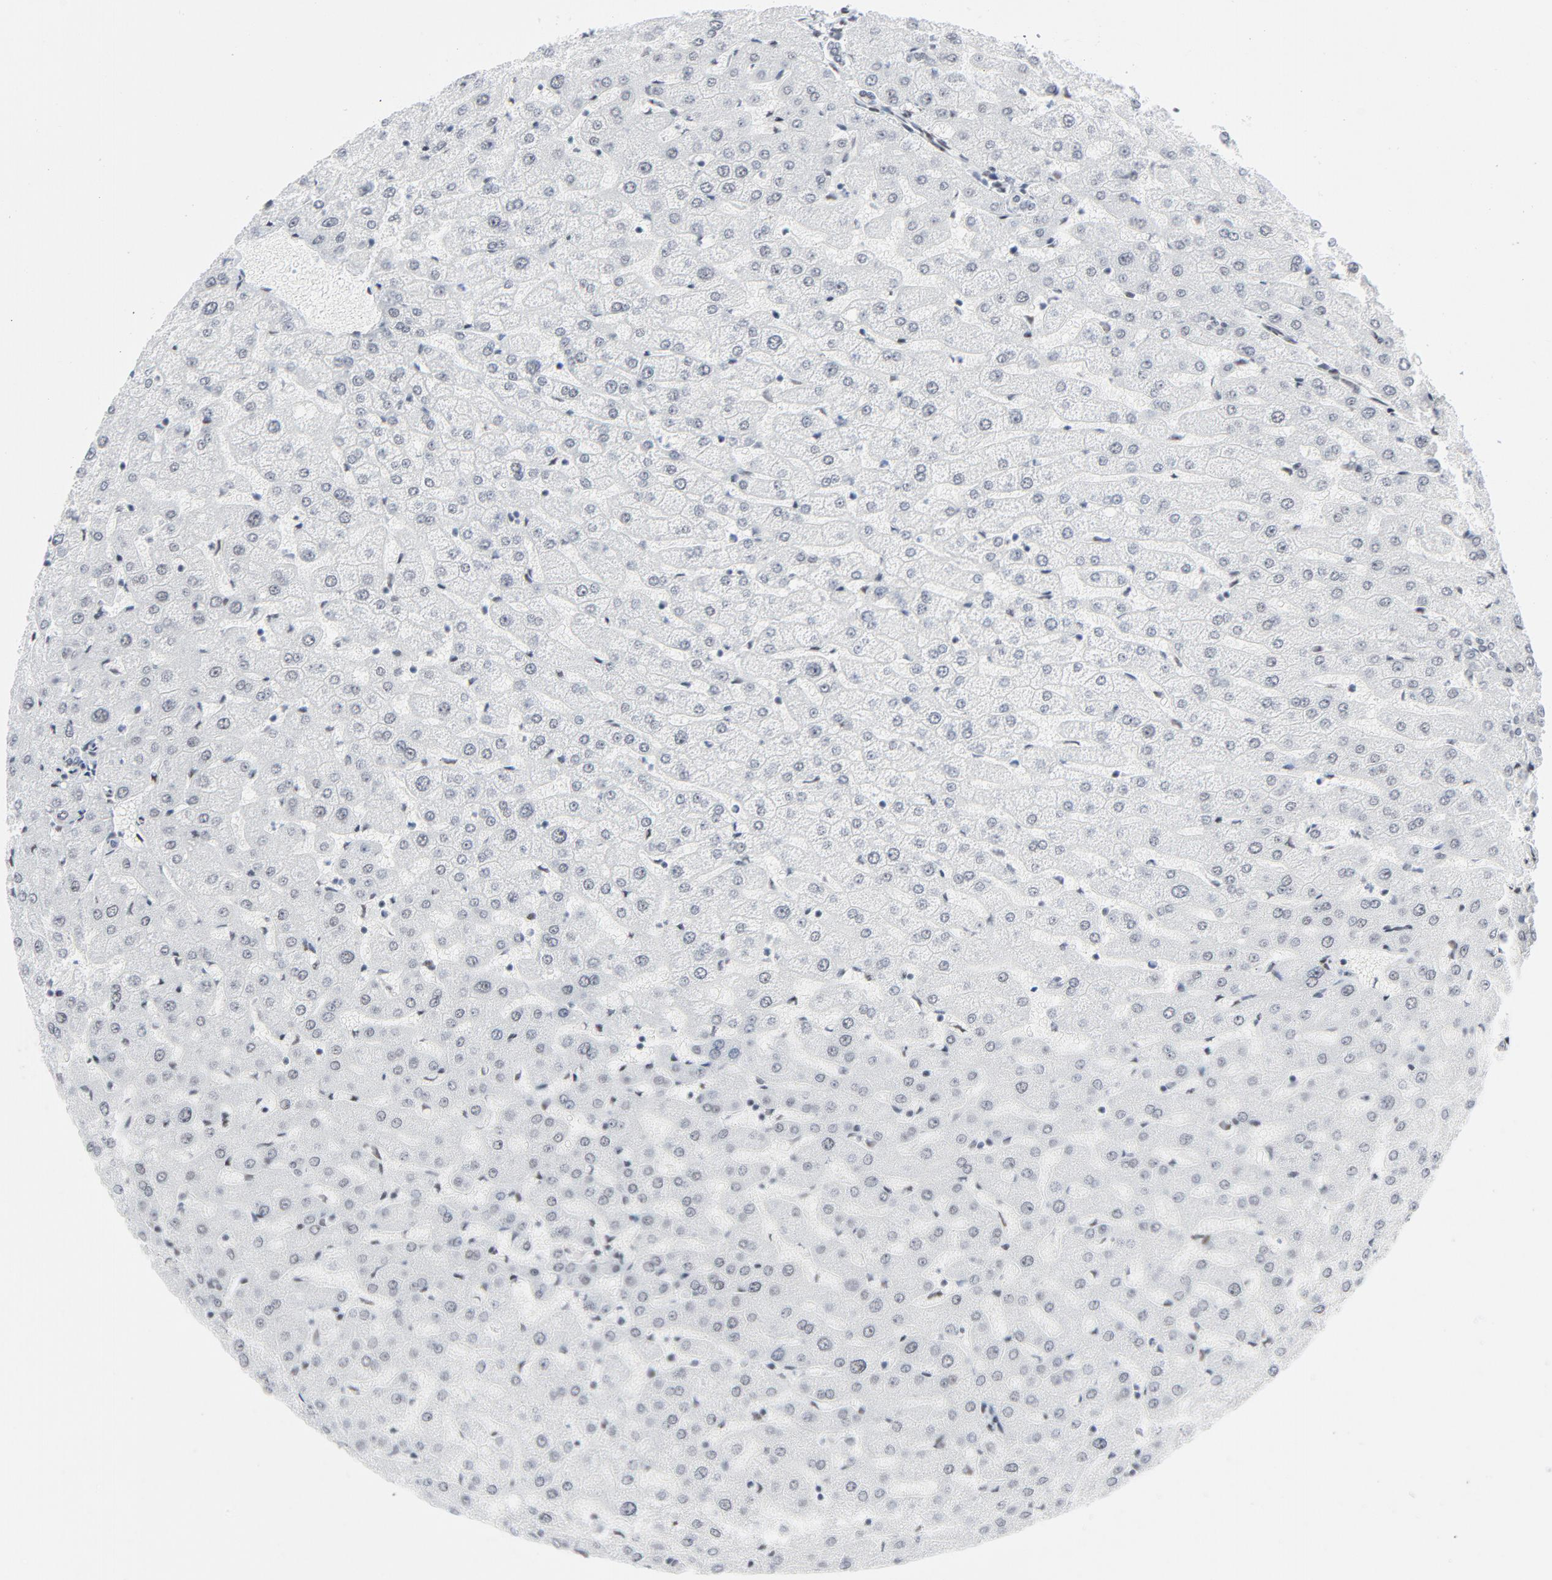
{"staining": {"intensity": "negative", "quantity": "none", "location": "none"}, "tissue": "liver", "cell_type": "Cholangiocytes", "image_type": "normal", "snomed": [{"axis": "morphology", "description": "Normal tissue, NOS"}, {"axis": "morphology", "description": "Fibrosis, NOS"}, {"axis": "topography", "description": "Liver"}], "caption": "Human liver stained for a protein using IHC exhibits no staining in cholangiocytes.", "gene": "HSF1", "patient": {"sex": "female", "age": 29}}